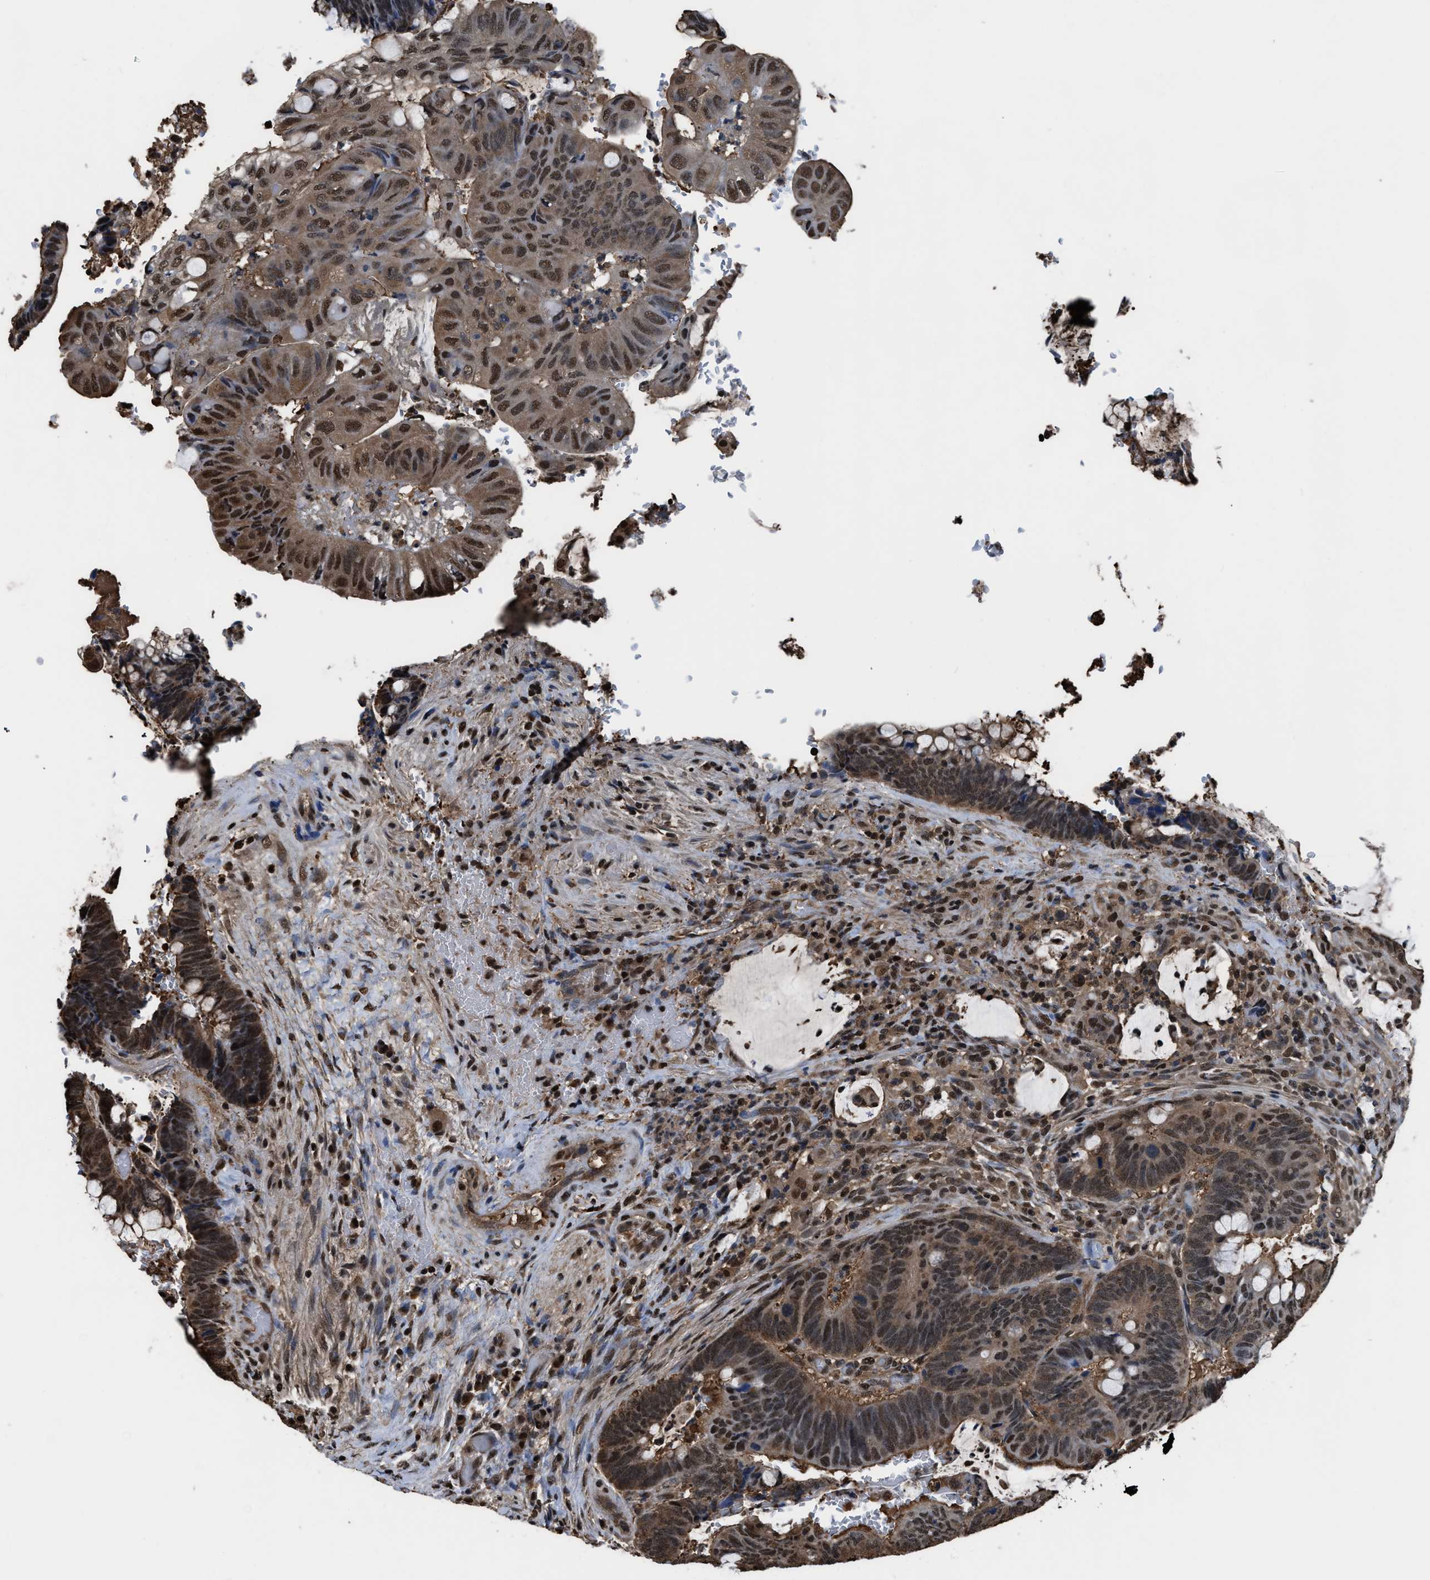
{"staining": {"intensity": "moderate", "quantity": ">75%", "location": "cytoplasmic/membranous,nuclear"}, "tissue": "colorectal cancer", "cell_type": "Tumor cells", "image_type": "cancer", "snomed": [{"axis": "morphology", "description": "Normal tissue, NOS"}, {"axis": "morphology", "description": "Adenocarcinoma, NOS"}, {"axis": "topography", "description": "Rectum"}, {"axis": "topography", "description": "Peripheral nerve tissue"}], "caption": "There is medium levels of moderate cytoplasmic/membranous and nuclear expression in tumor cells of colorectal cancer, as demonstrated by immunohistochemical staining (brown color).", "gene": "FNTA", "patient": {"sex": "male", "age": 92}}